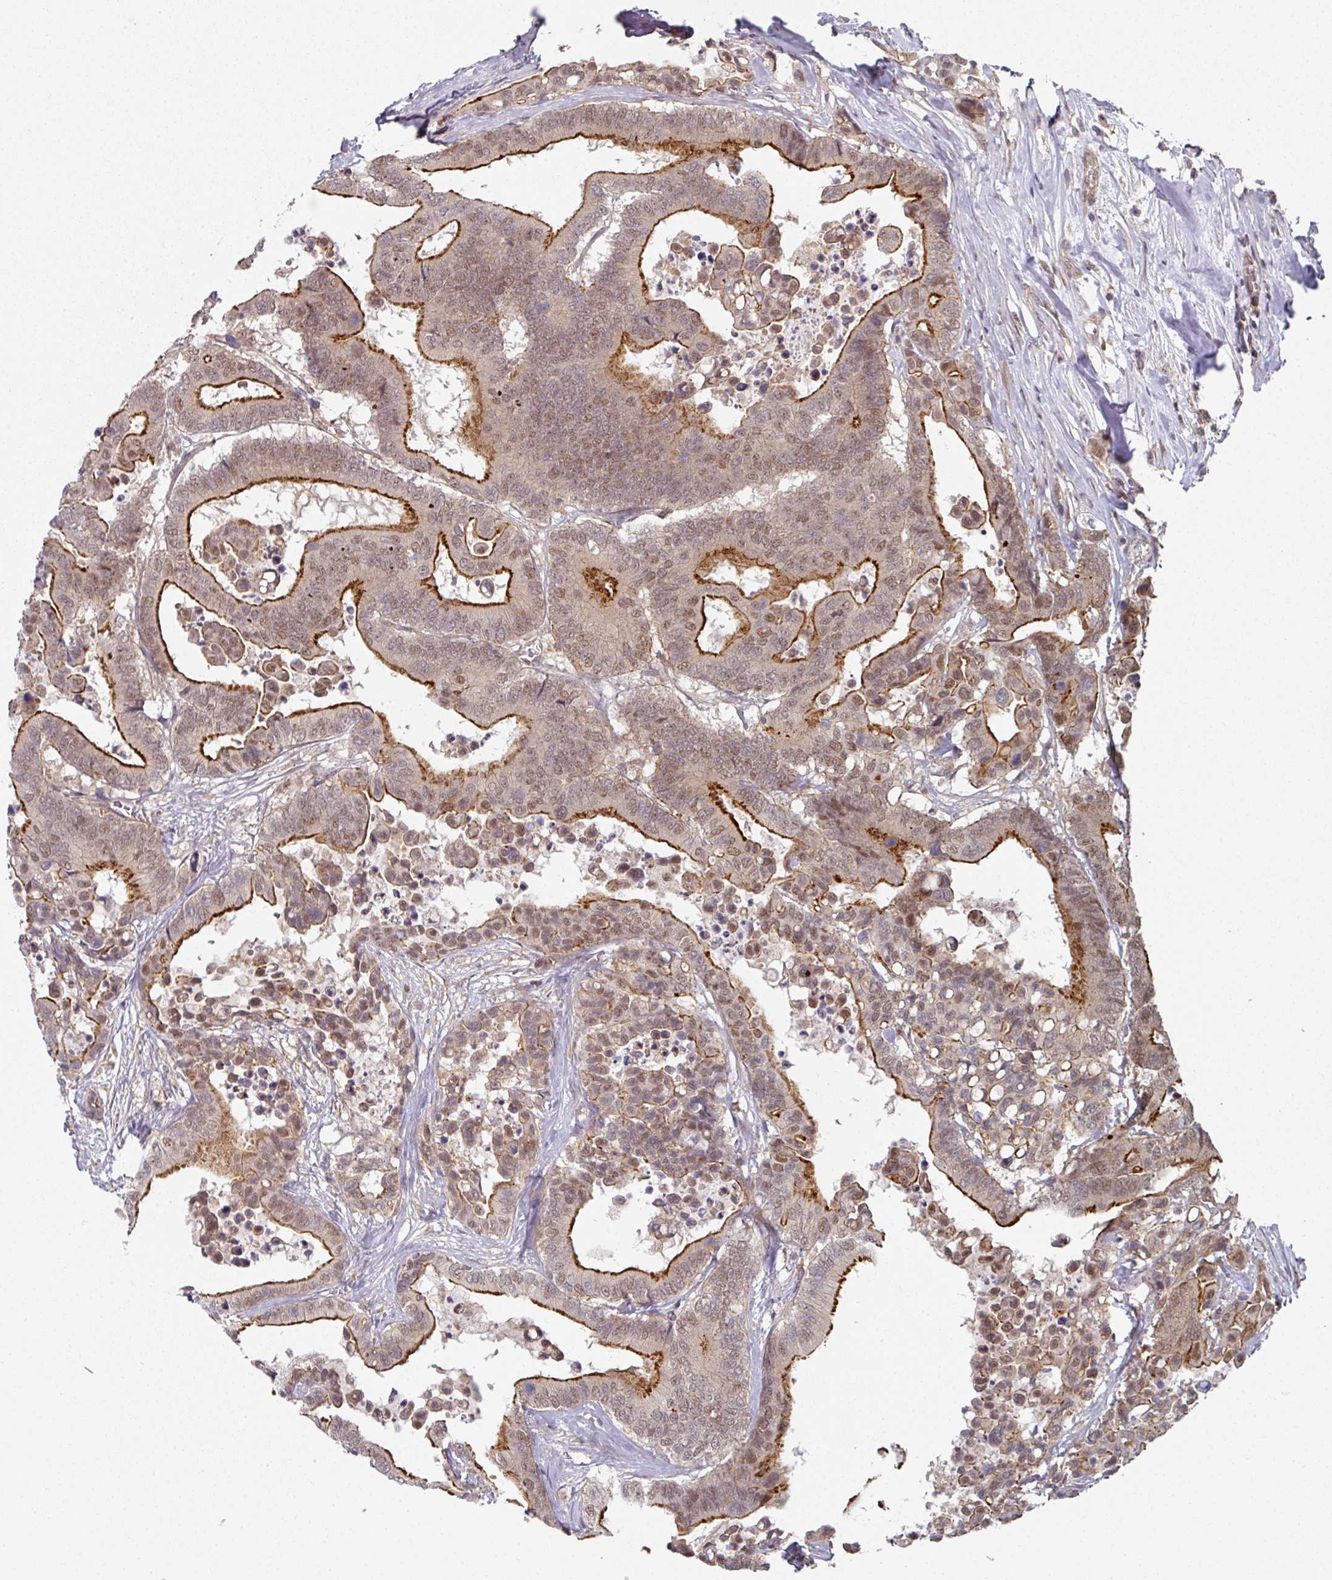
{"staining": {"intensity": "strong", "quantity": "25%-75%", "location": "cytoplasmic/membranous,nuclear"}, "tissue": "colorectal cancer", "cell_type": "Tumor cells", "image_type": "cancer", "snomed": [{"axis": "morphology", "description": "Normal tissue, NOS"}, {"axis": "morphology", "description": "Adenocarcinoma, NOS"}, {"axis": "topography", "description": "Colon"}], "caption": "There is high levels of strong cytoplasmic/membranous and nuclear staining in tumor cells of colorectal cancer, as demonstrated by immunohistochemical staining (brown color).", "gene": "PSME3IP1", "patient": {"sex": "male", "age": 82}}